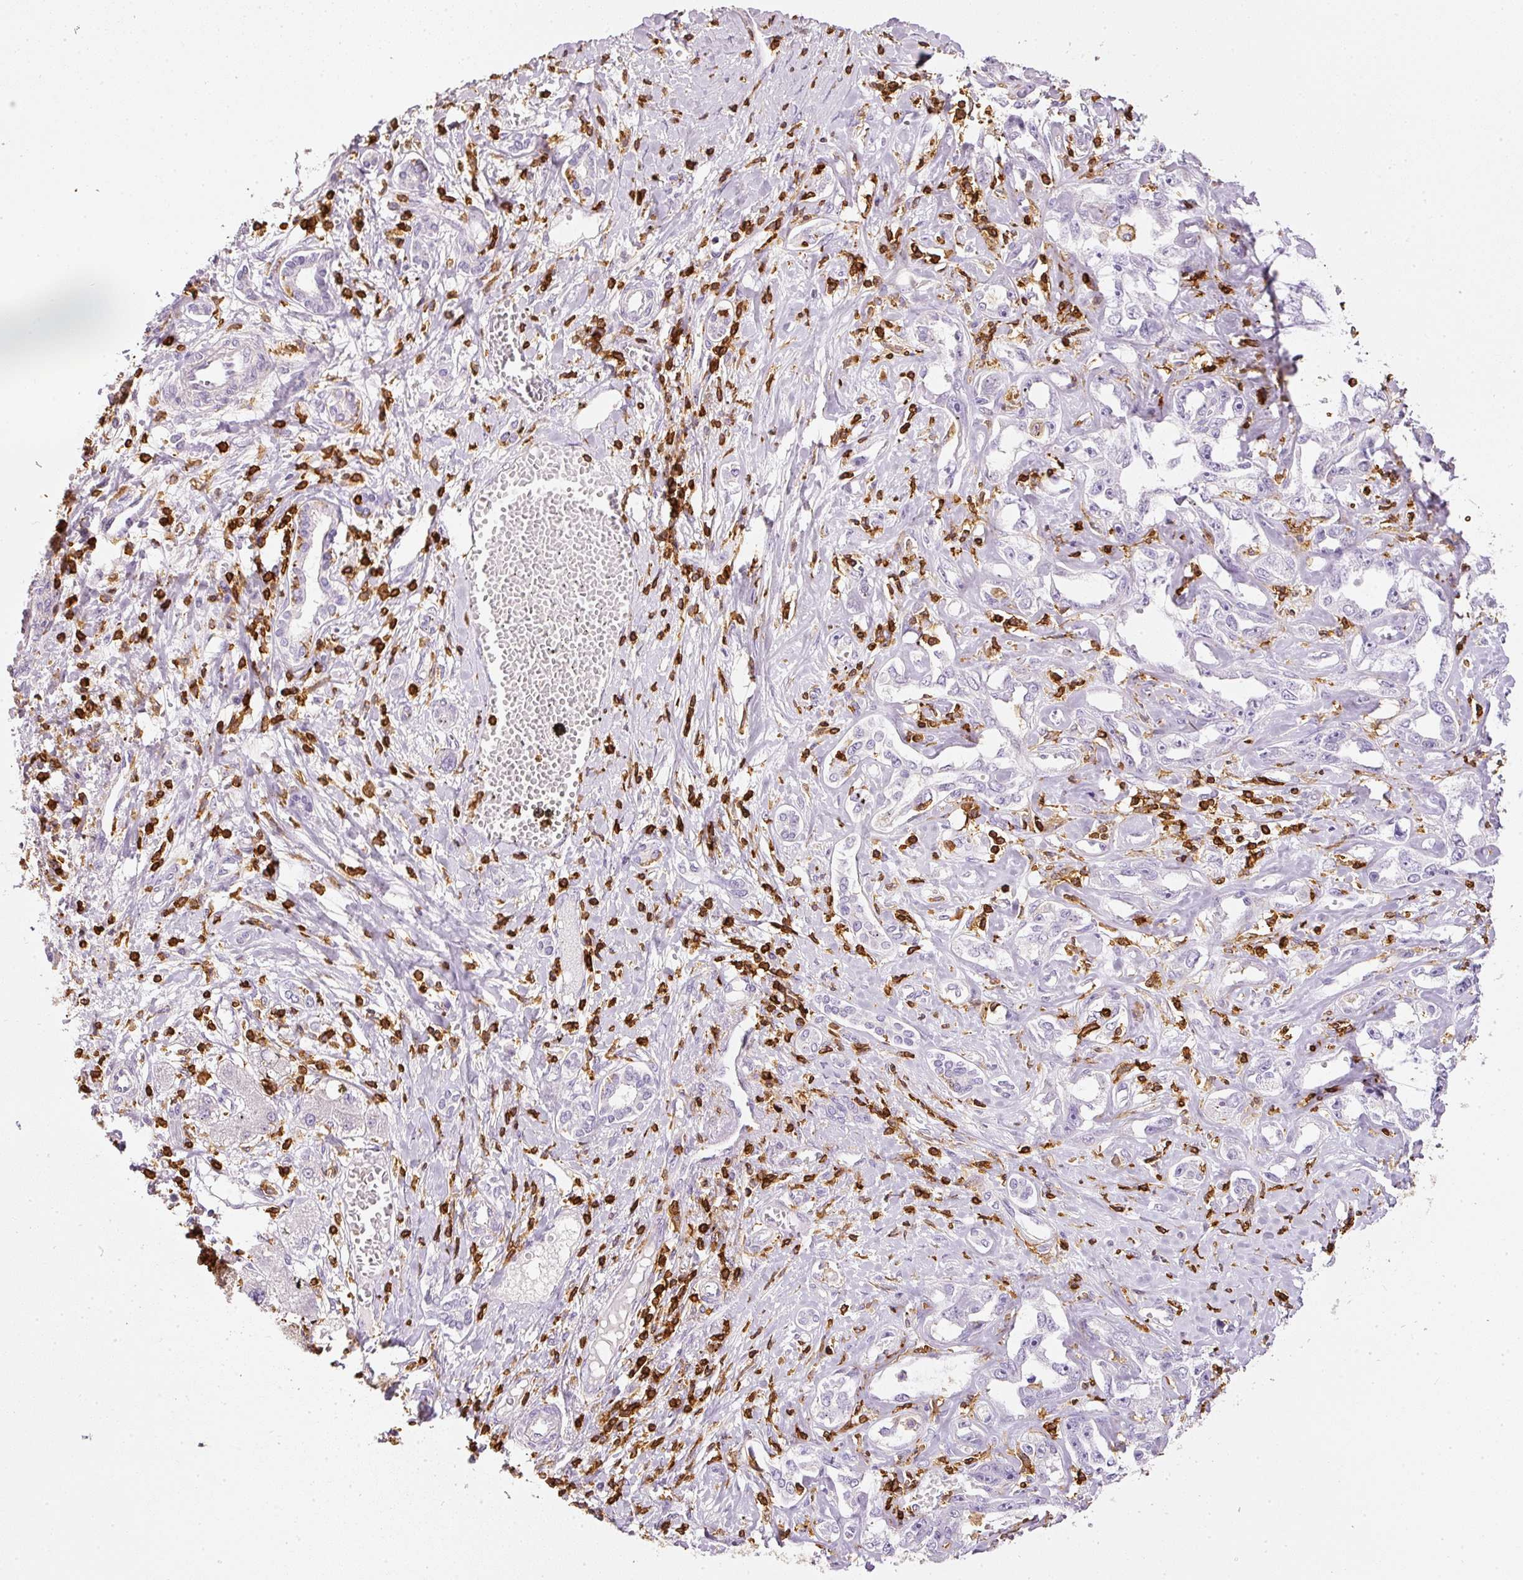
{"staining": {"intensity": "negative", "quantity": "none", "location": "none"}, "tissue": "liver cancer", "cell_type": "Tumor cells", "image_type": "cancer", "snomed": [{"axis": "morphology", "description": "Cholangiocarcinoma"}, {"axis": "topography", "description": "Liver"}], "caption": "Tumor cells are negative for brown protein staining in liver cancer.", "gene": "EVL", "patient": {"sex": "male", "age": 59}}